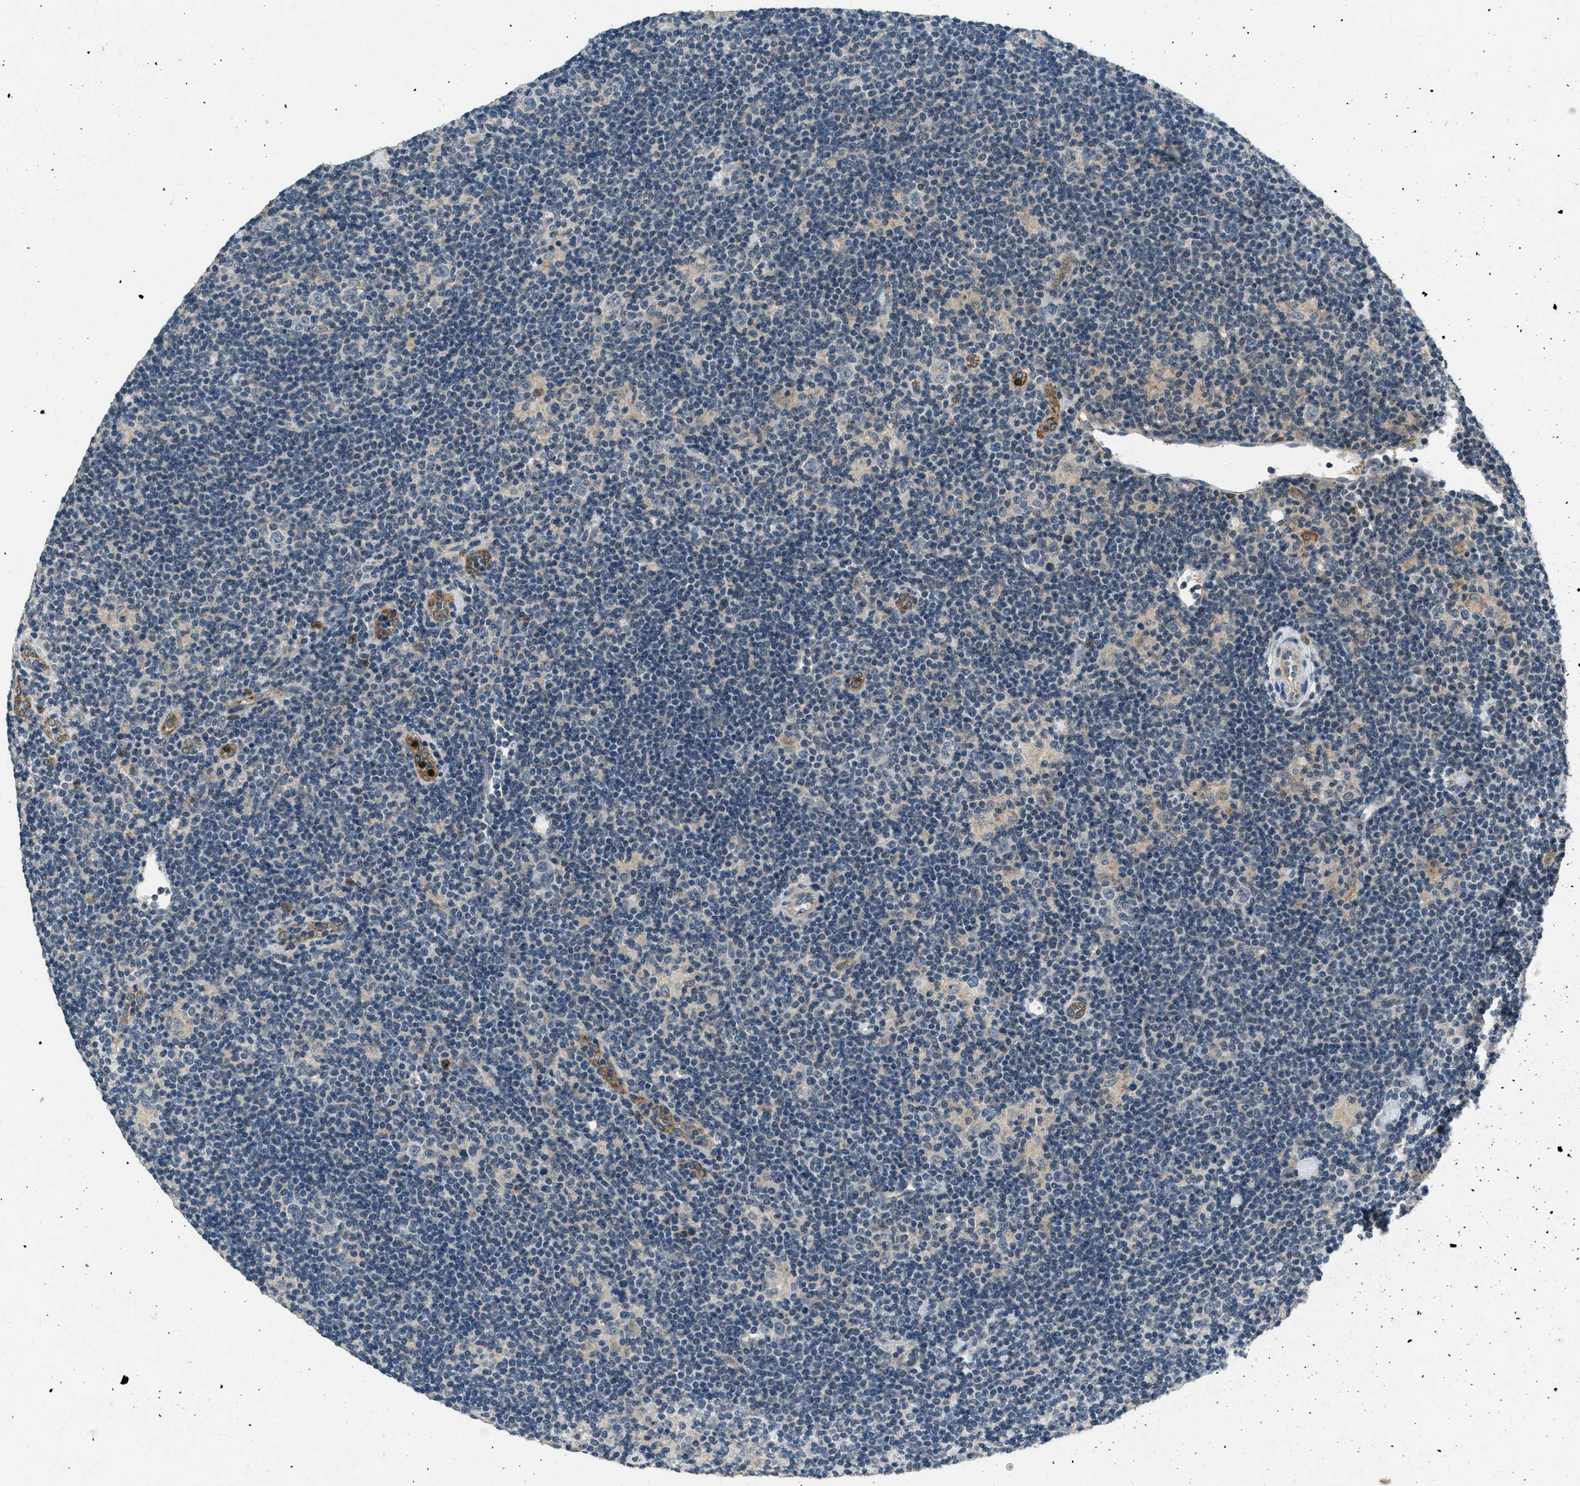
{"staining": {"intensity": "negative", "quantity": "none", "location": "none"}, "tissue": "lymphoma", "cell_type": "Tumor cells", "image_type": "cancer", "snomed": [{"axis": "morphology", "description": "Hodgkin's disease, NOS"}, {"axis": "topography", "description": "Lymph node"}], "caption": "Lymphoma was stained to show a protein in brown. There is no significant positivity in tumor cells. (Brightfield microscopy of DAB immunohistochemistry (IHC) at high magnification).", "gene": "RAB3D", "patient": {"sex": "female", "age": 57}}